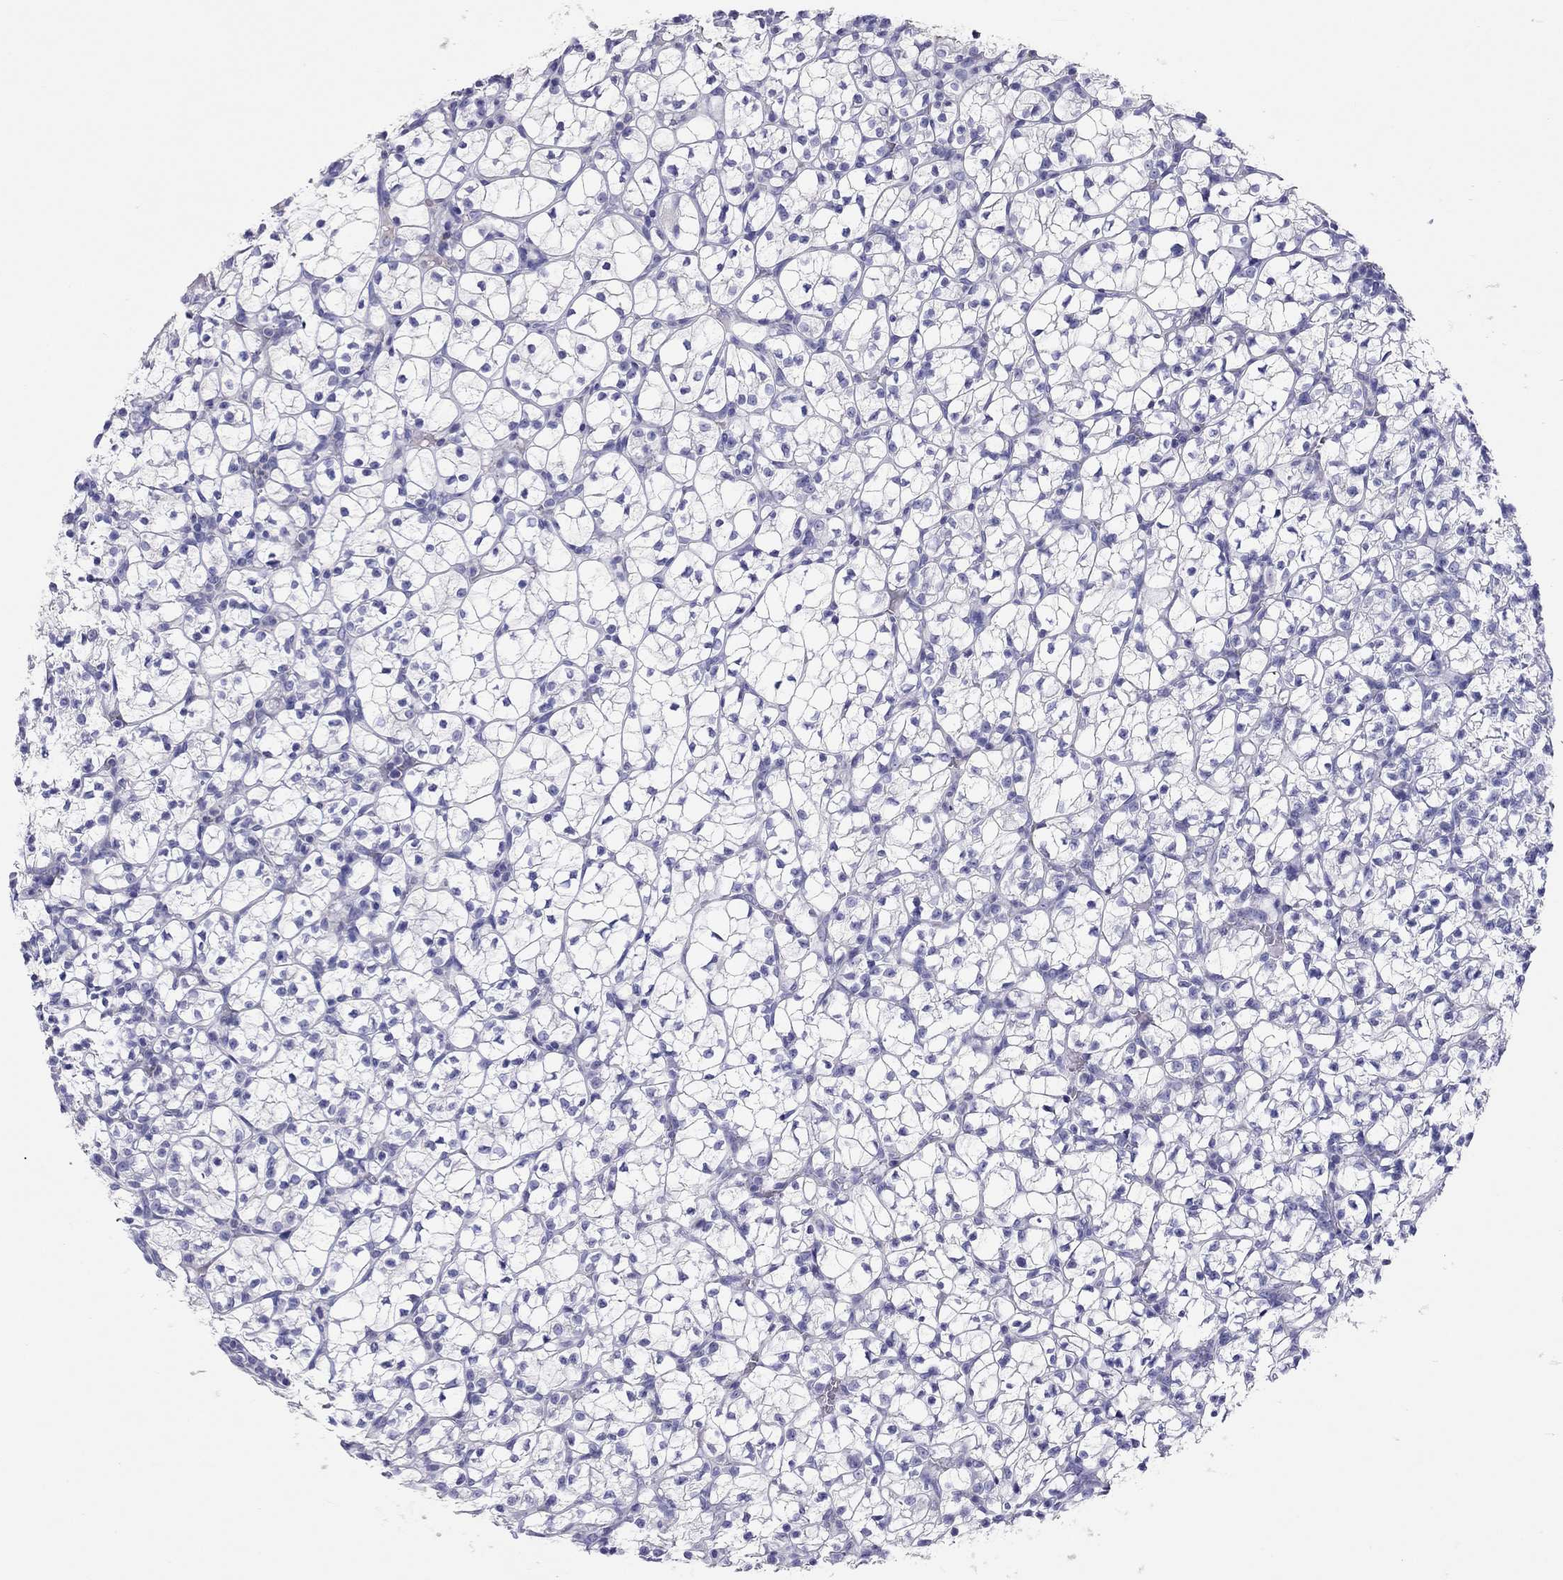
{"staining": {"intensity": "negative", "quantity": "none", "location": "none"}, "tissue": "renal cancer", "cell_type": "Tumor cells", "image_type": "cancer", "snomed": [{"axis": "morphology", "description": "Adenocarcinoma, NOS"}, {"axis": "topography", "description": "Kidney"}], "caption": "Immunohistochemistry of renal cancer reveals no staining in tumor cells.", "gene": "CALHM1", "patient": {"sex": "female", "age": 89}}